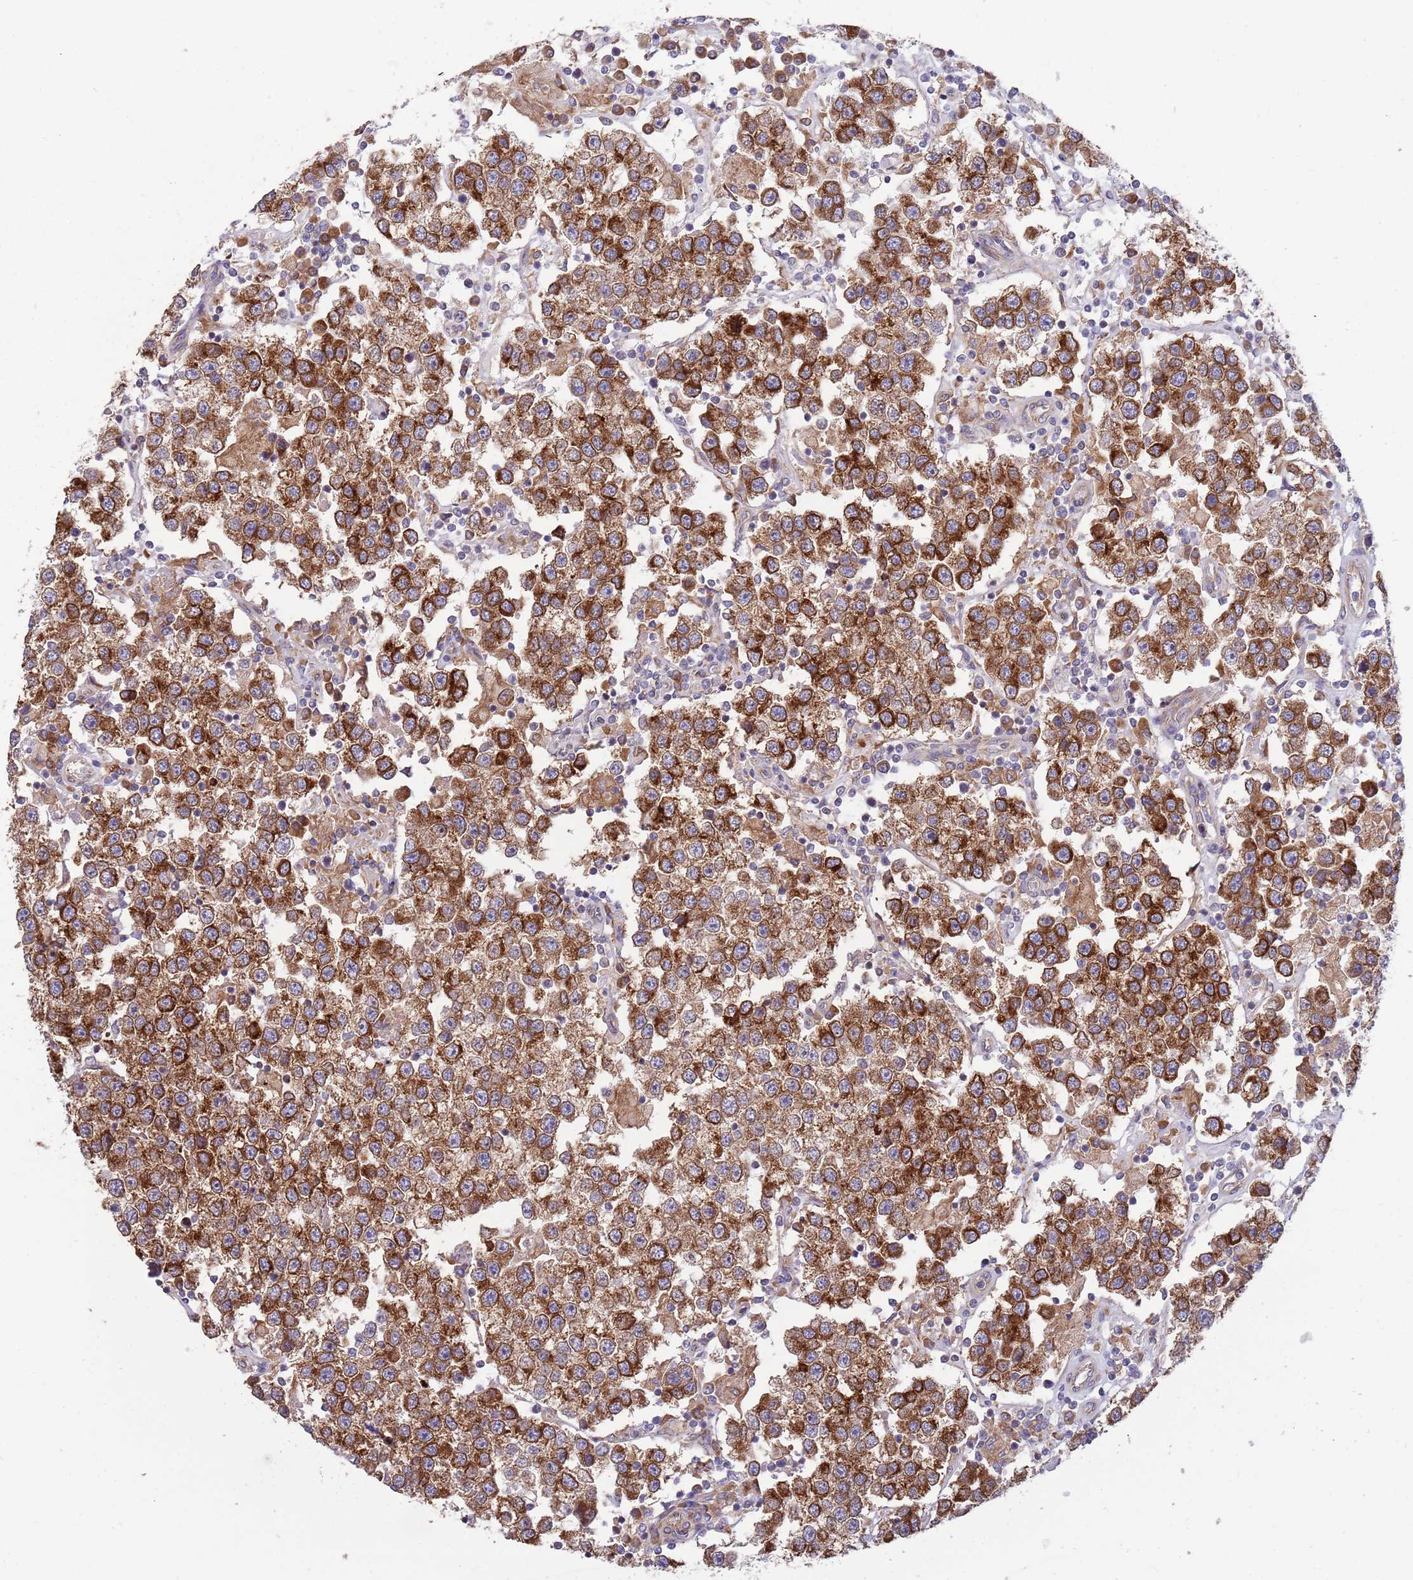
{"staining": {"intensity": "strong", "quantity": ">75%", "location": "cytoplasmic/membranous"}, "tissue": "testis cancer", "cell_type": "Tumor cells", "image_type": "cancer", "snomed": [{"axis": "morphology", "description": "Seminoma, NOS"}, {"axis": "topography", "description": "Testis"}], "caption": "Immunohistochemistry (DAB) staining of testis seminoma exhibits strong cytoplasmic/membranous protein expression in approximately >75% of tumor cells.", "gene": "ARMCX6", "patient": {"sex": "male", "age": 37}}